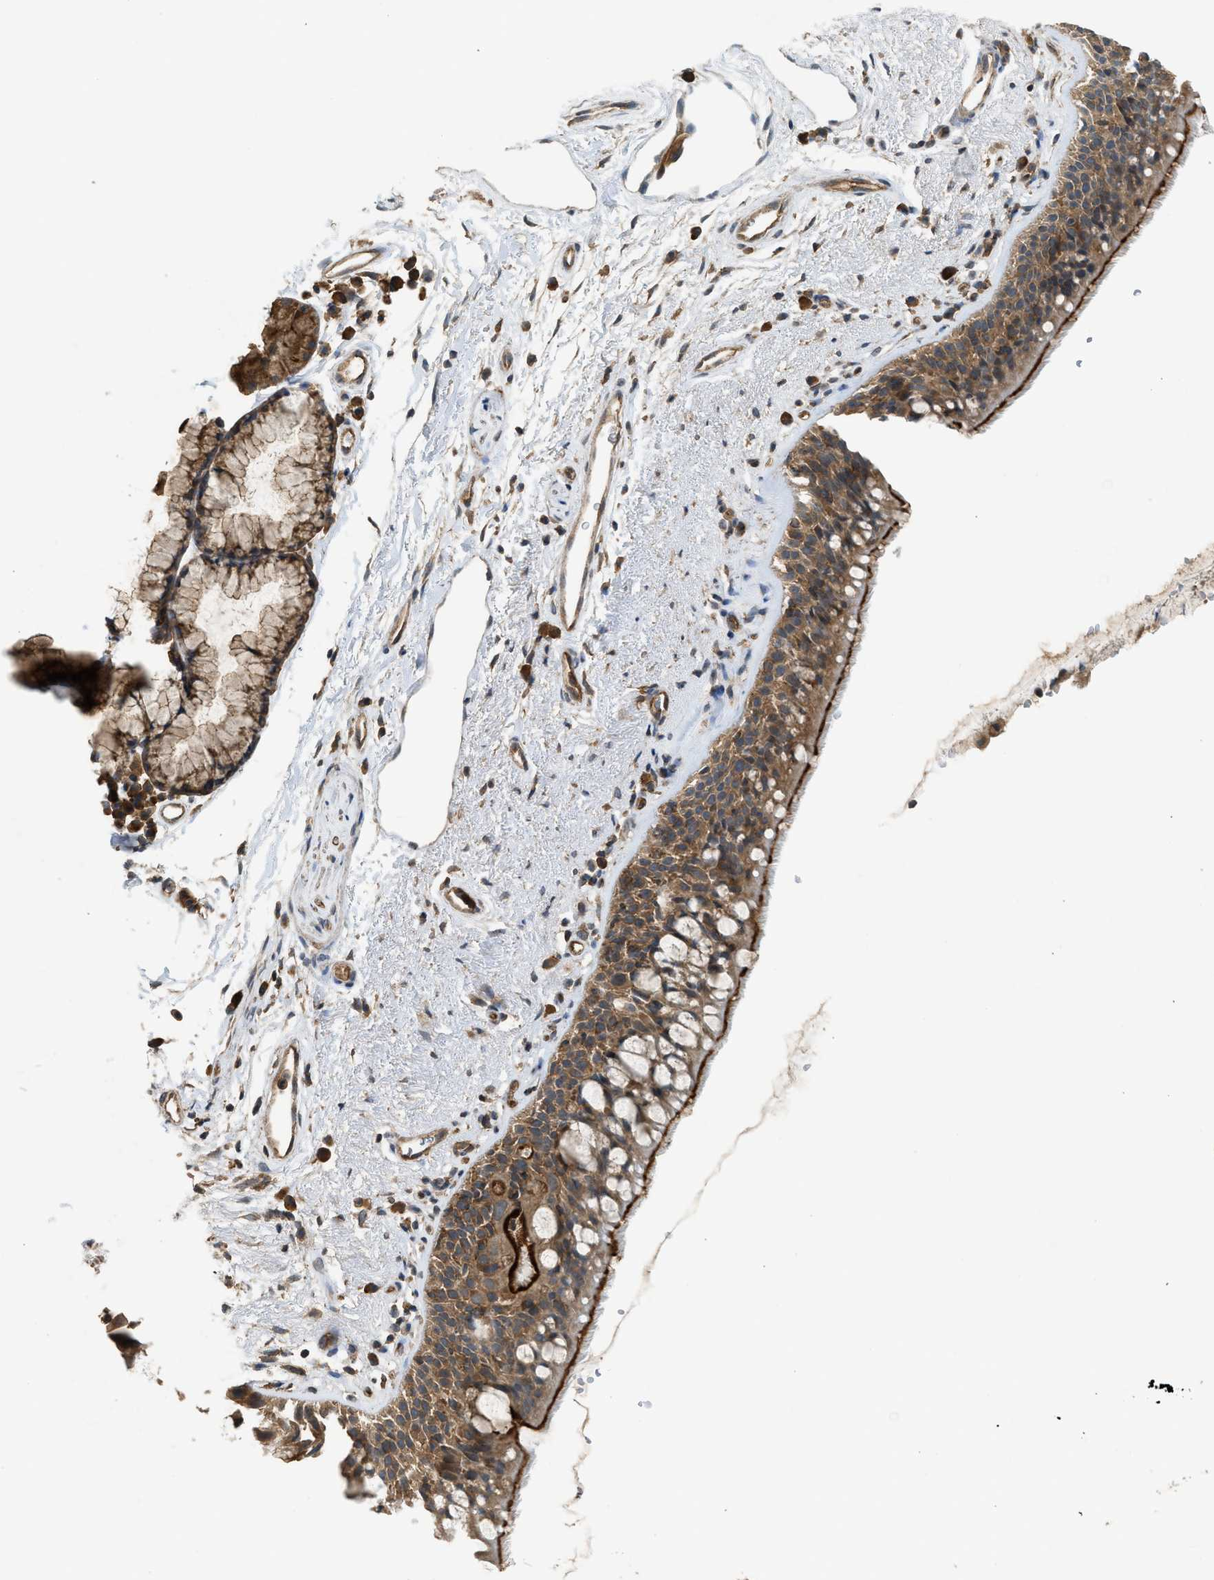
{"staining": {"intensity": "strong", "quantity": ">75%", "location": "cytoplasmic/membranous"}, "tissue": "bronchus", "cell_type": "Respiratory epithelial cells", "image_type": "normal", "snomed": [{"axis": "morphology", "description": "Normal tissue, NOS"}, {"axis": "topography", "description": "Bronchus"}], "caption": "Immunohistochemistry (IHC) histopathology image of normal bronchus: human bronchus stained using immunohistochemistry displays high levels of strong protein expression localized specifically in the cytoplasmic/membranous of respiratory epithelial cells, appearing as a cytoplasmic/membranous brown color.", "gene": "HIP1R", "patient": {"sex": "female", "age": 54}}